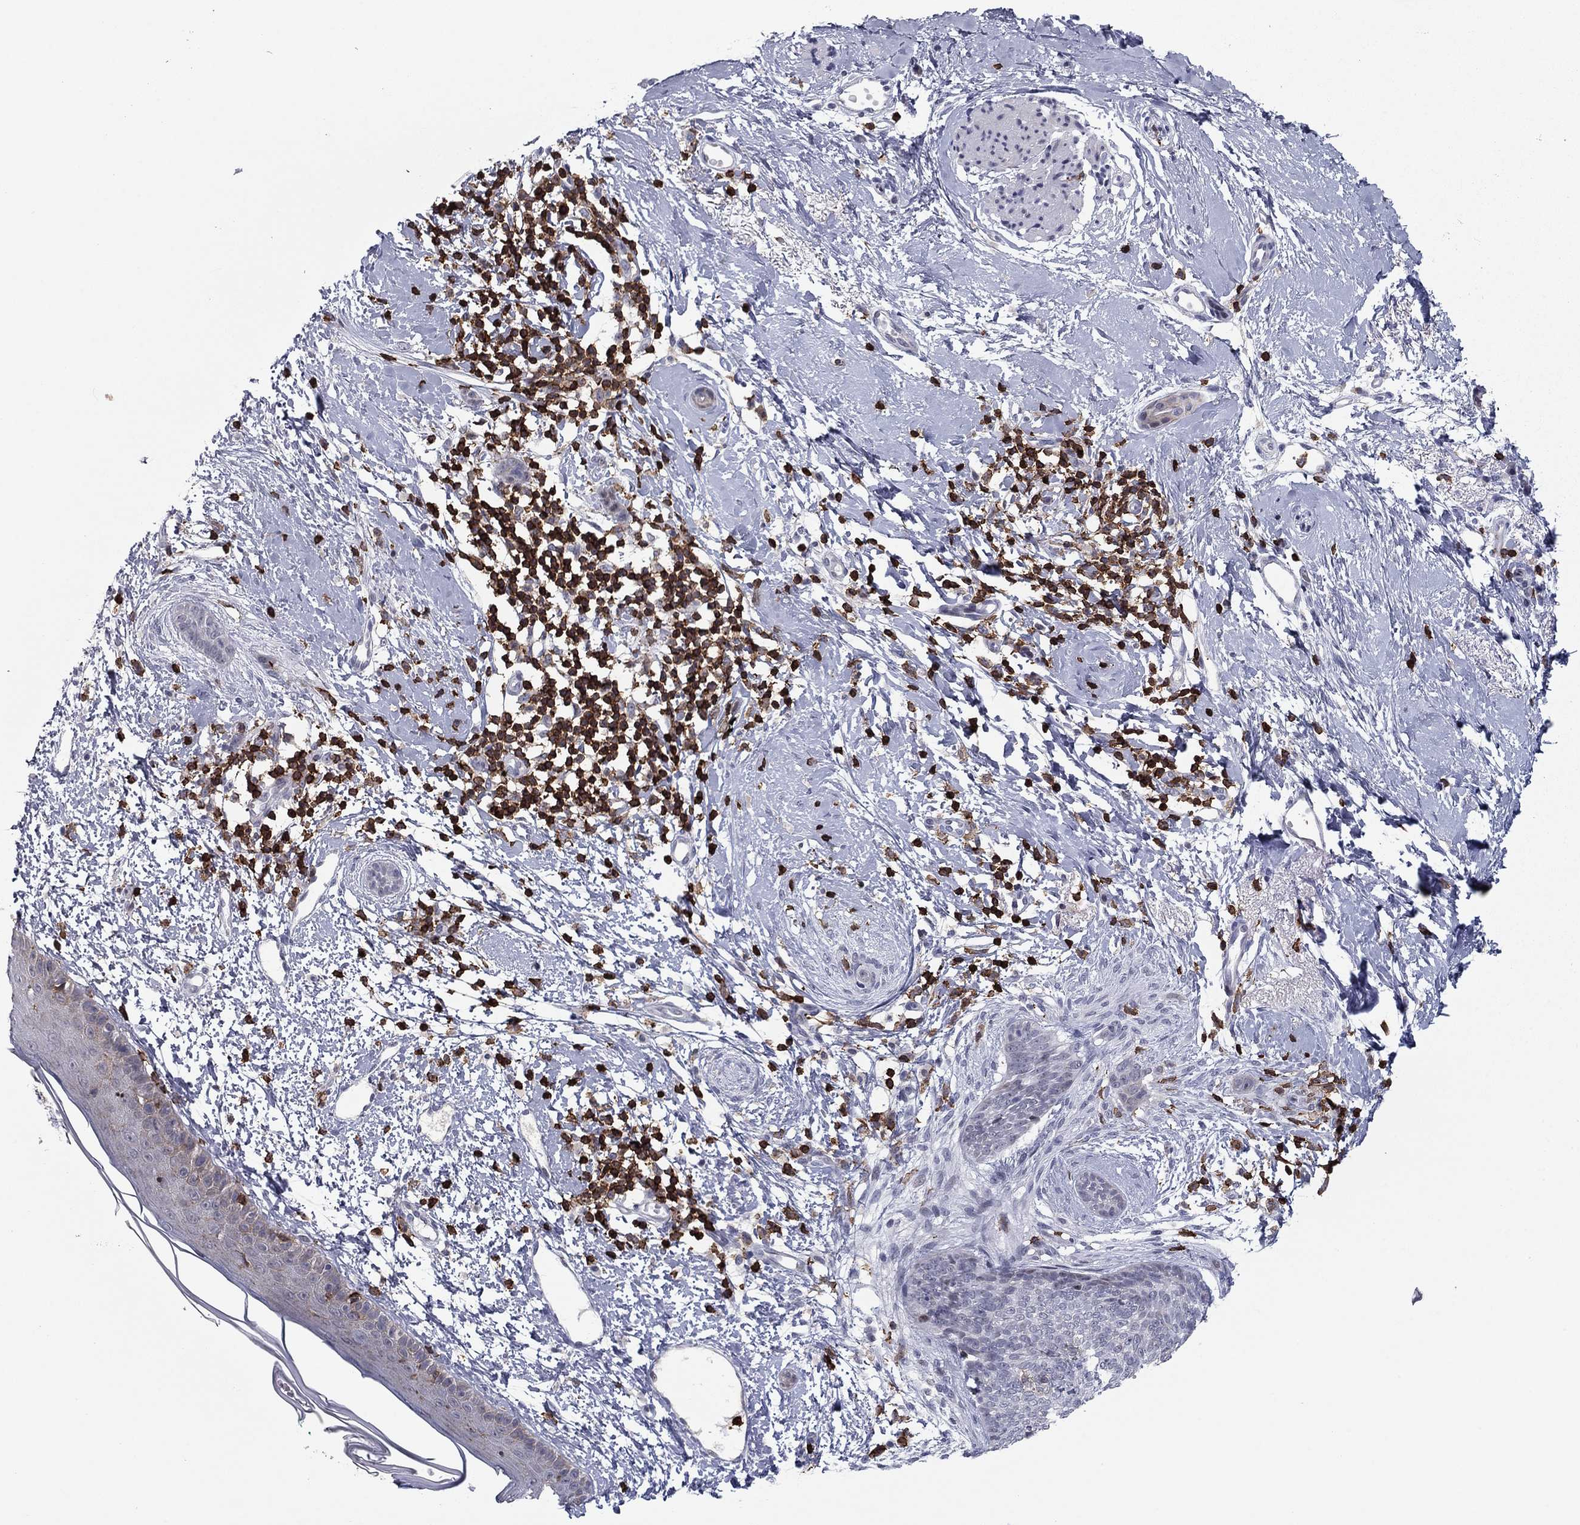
{"staining": {"intensity": "negative", "quantity": "none", "location": "none"}, "tissue": "skin cancer", "cell_type": "Tumor cells", "image_type": "cancer", "snomed": [{"axis": "morphology", "description": "Basal cell carcinoma"}, {"axis": "topography", "description": "Skin"}], "caption": "IHC histopathology image of skin basal cell carcinoma stained for a protein (brown), which shows no staining in tumor cells.", "gene": "ARHGAP27", "patient": {"sex": "female", "age": 65}}